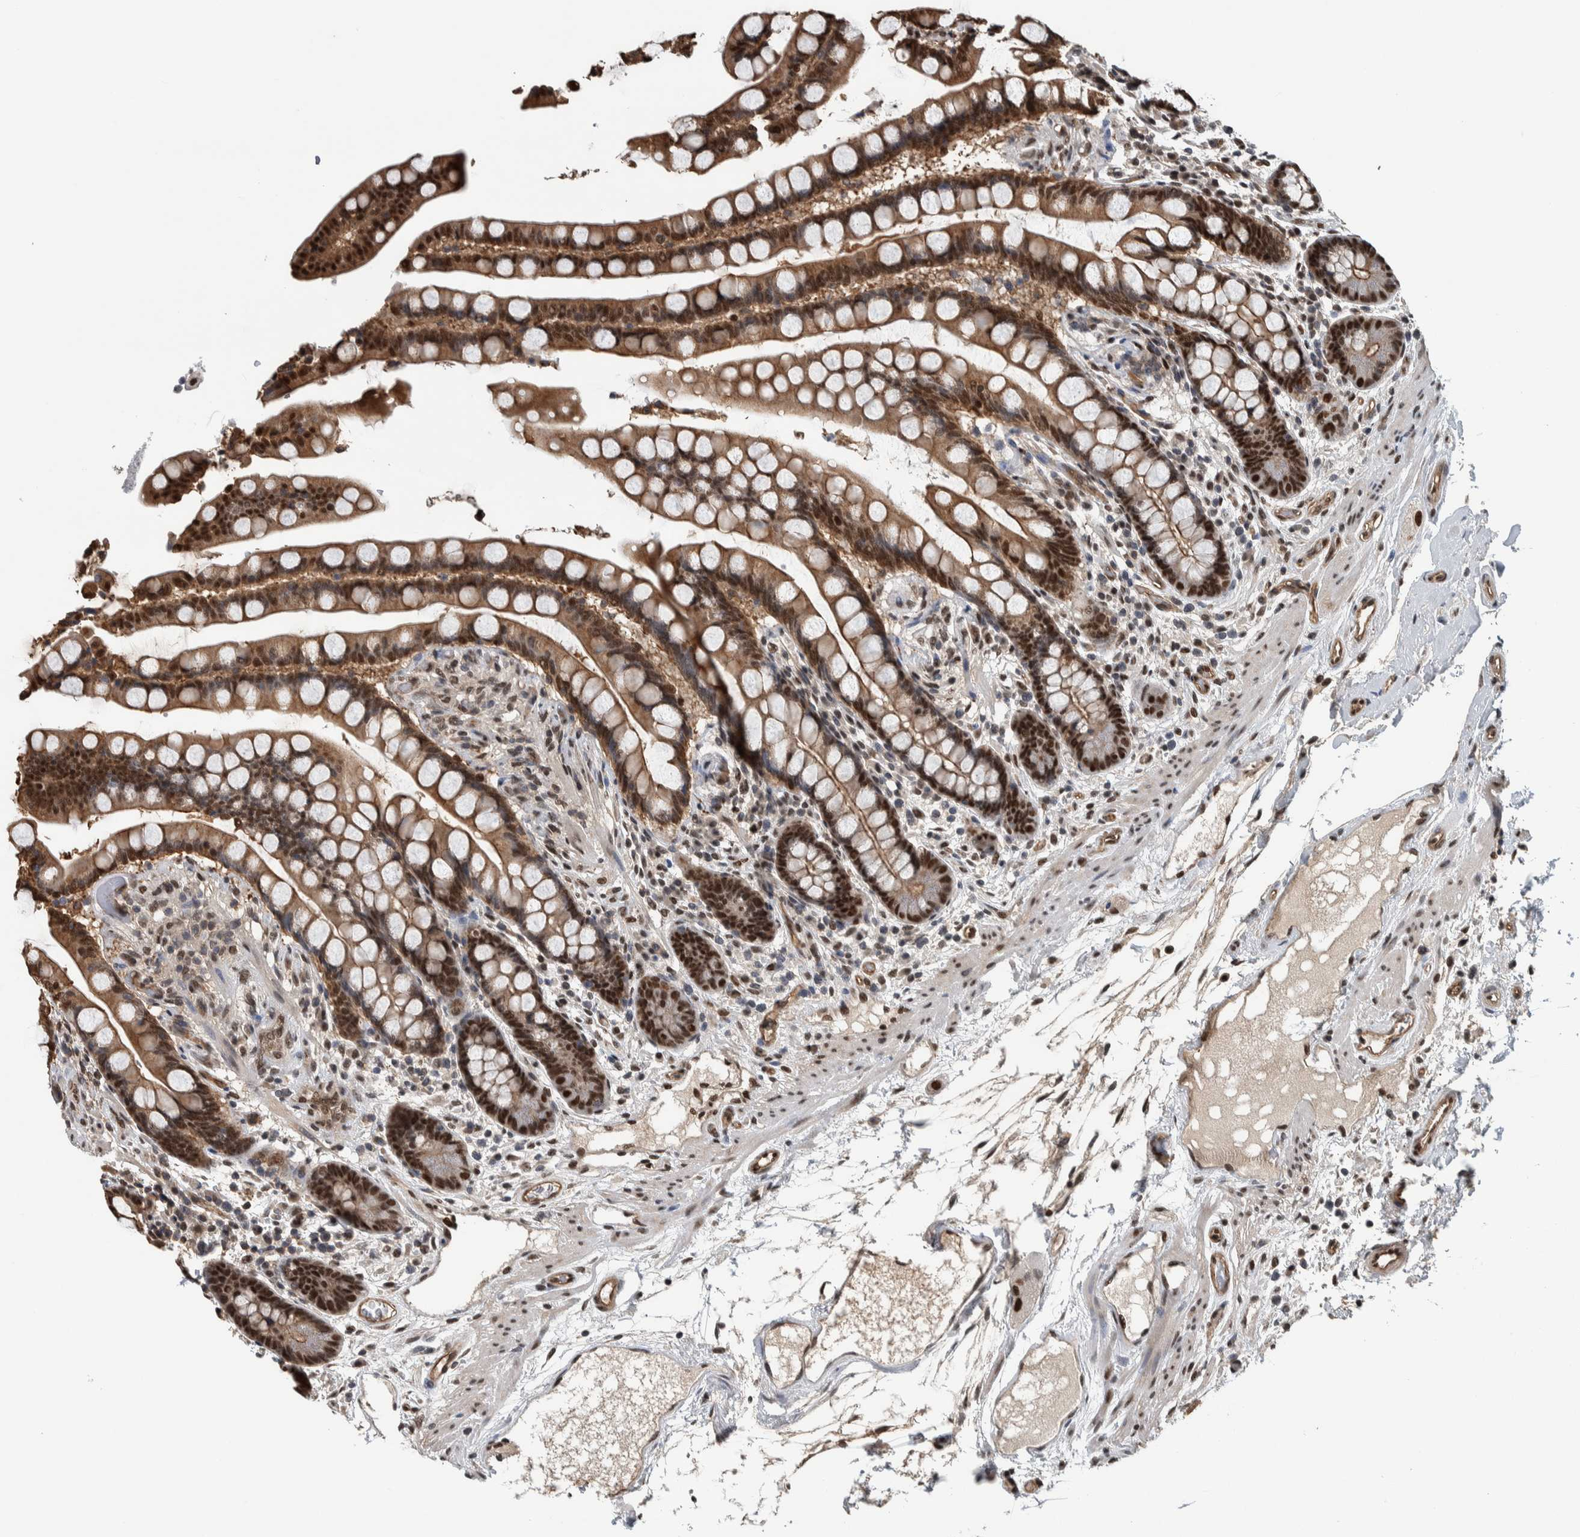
{"staining": {"intensity": "strong", "quantity": ">75%", "location": "nuclear"}, "tissue": "colon", "cell_type": "Endothelial cells", "image_type": "normal", "snomed": [{"axis": "morphology", "description": "Normal tissue, NOS"}, {"axis": "topography", "description": "Colon"}], "caption": "An immunohistochemistry histopathology image of normal tissue is shown. Protein staining in brown shows strong nuclear positivity in colon within endothelial cells. (DAB (3,3'-diaminobenzidine) = brown stain, brightfield microscopy at high magnification).", "gene": "FAM135B", "patient": {"sex": "male", "age": 73}}